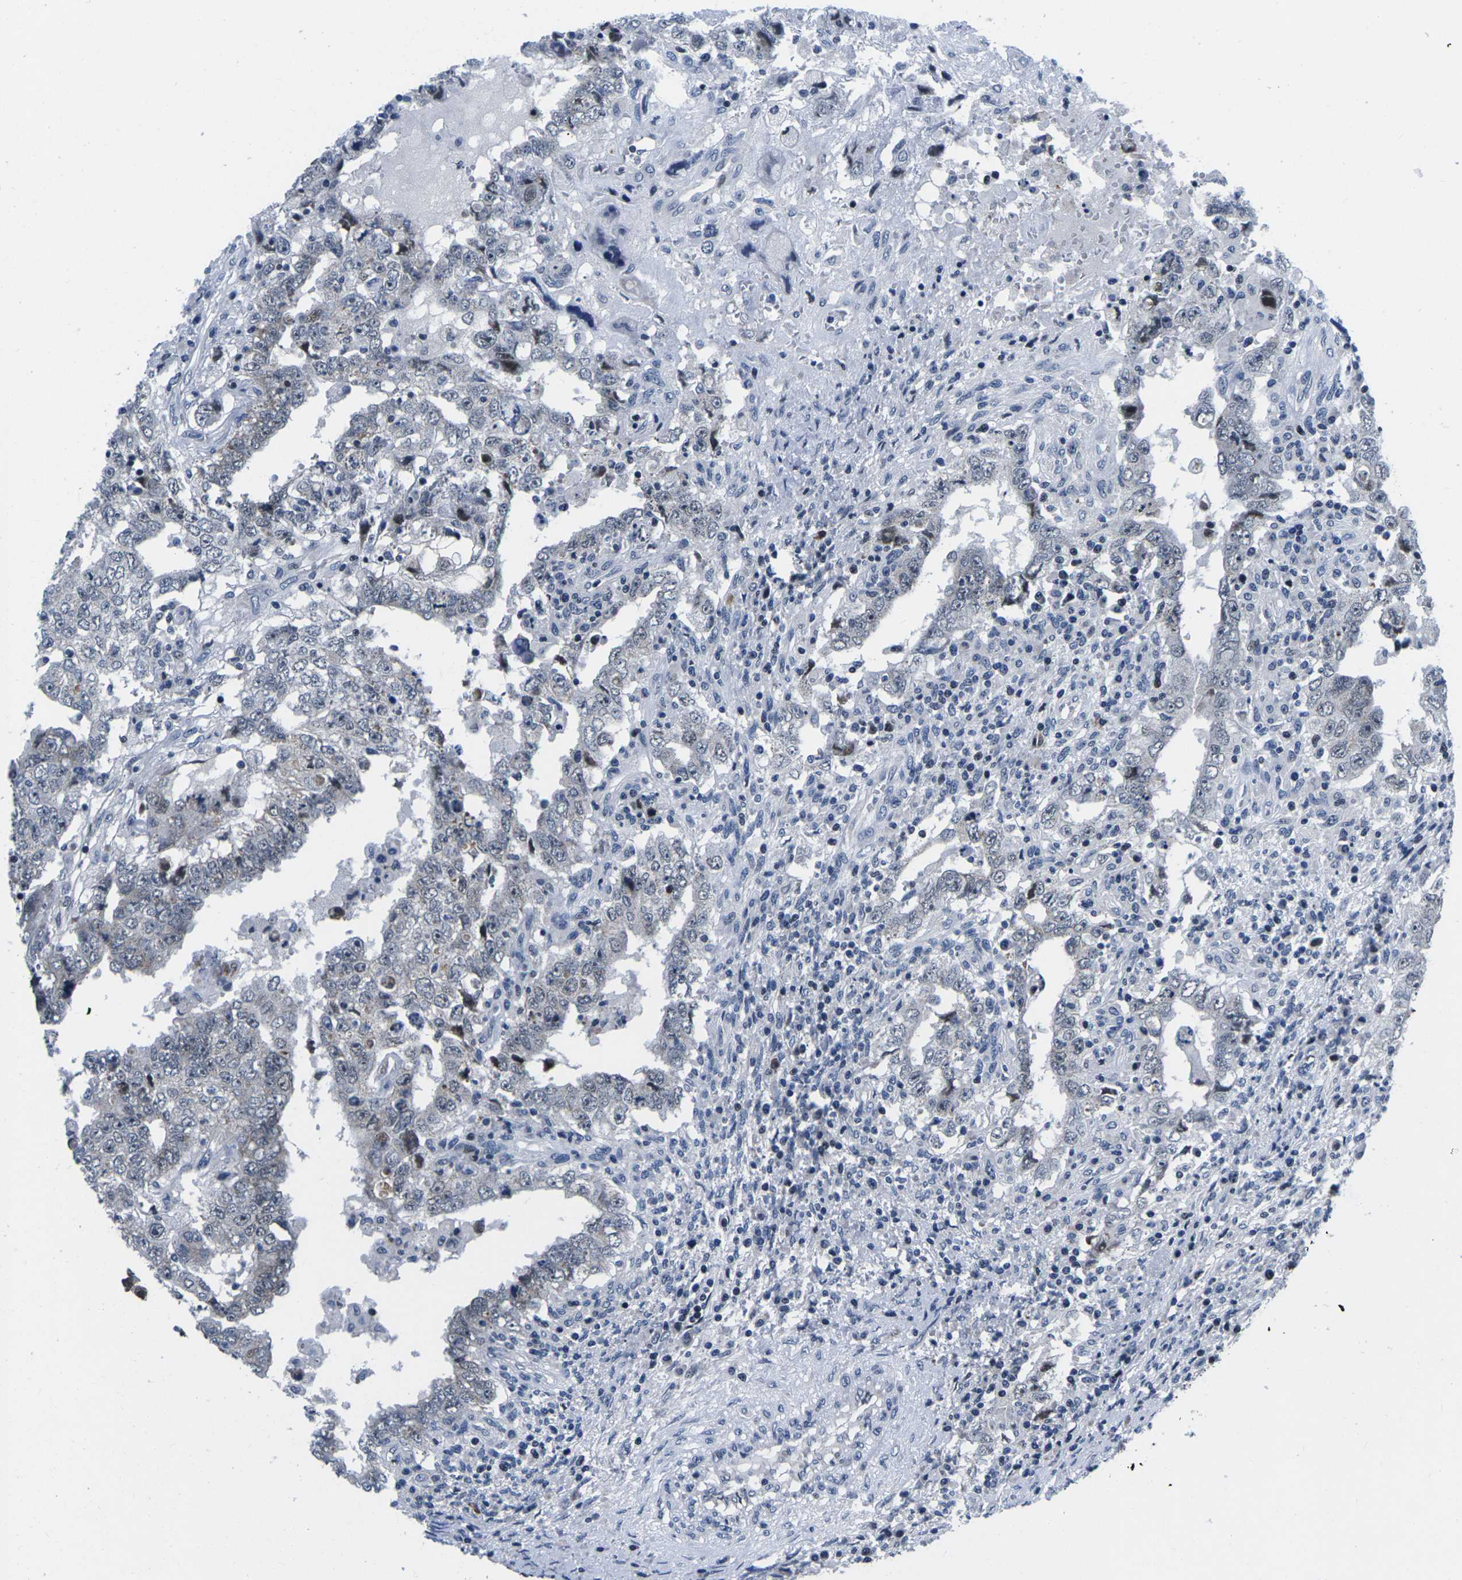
{"staining": {"intensity": "negative", "quantity": "none", "location": "none"}, "tissue": "testis cancer", "cell_type": "Tumor cells", "image_type": "cancer", "snomed": [{"axis": "morphology", "description": "Carcinoma, Embryonal, NOS"}, {"axis": "topography", "description": "Testis"}], "caption": "A histopathology image of human testis cancer is negative for staining in tumor cells.", "gene": "CDC73", "patient": {"sex": "male", "age": 26}}